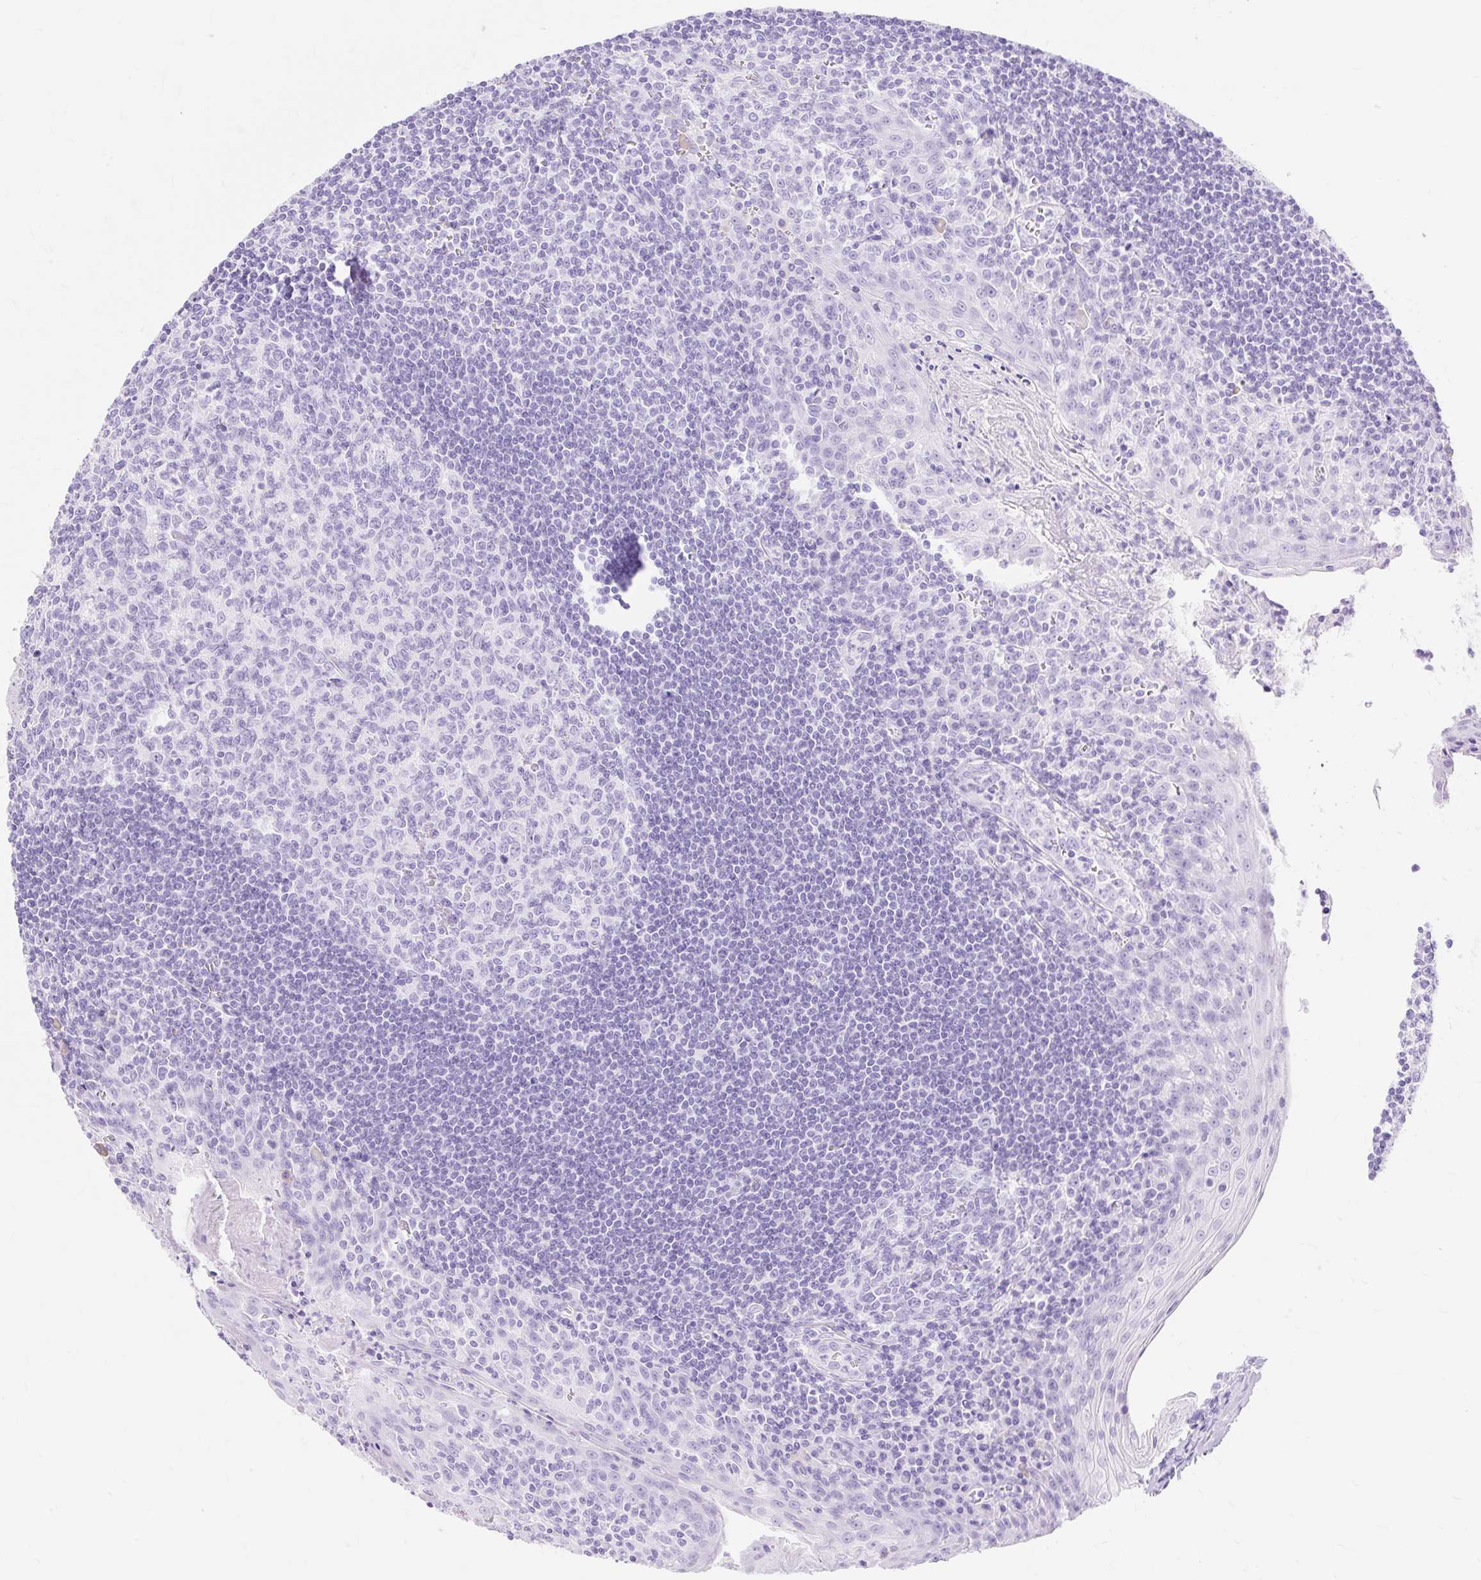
{"staining": {"intensity": "negative", "quantity": "none", "location": "none"}, "tissue": "tonsil", "cell_type": "Germinal center cells", "image_type": "normal", "snomed": [{"axis": "morphology", "description": "Normal tissue, NOS"}, {"axis": "topography", "description": "Tonsil"}], "caption": "A micrograph of tonsil stained for a protein shows no brown staining in germinal center cells. (Brightfield microscopy of DAB (3,3'-diaminobenzidine) immunohistochemistry (IHC) at high magnification).", "gene": "MBP", "patient": {"sex": "male", "age": 27}}